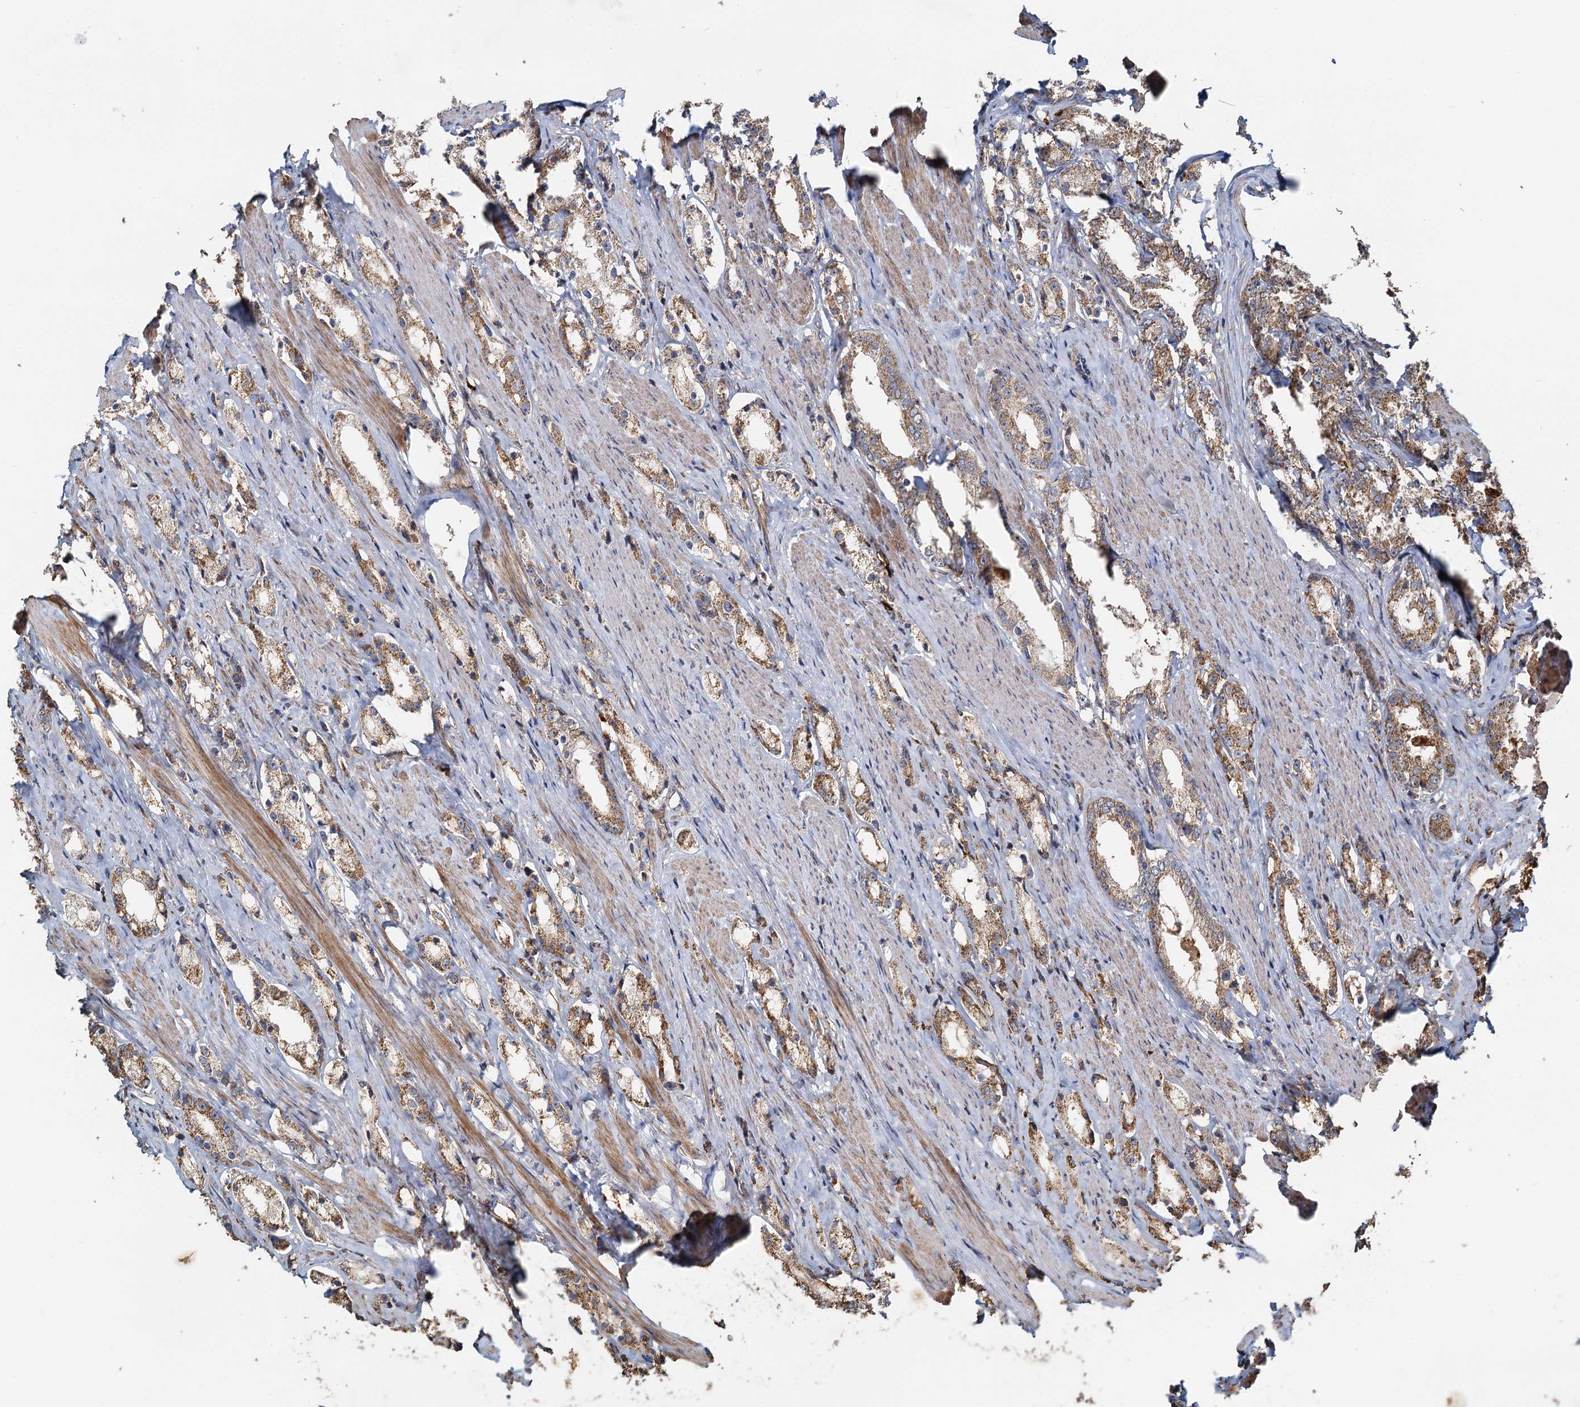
{"staining": {"intensity": "moderate", "quantity": ">75%", "location": "cytoplasmic/membranous"}, "tissue": "prostate cancer", "cell_type": "Tumor cells", "image_type": "cancer", "snomed": [{"axis": "morphology", "description": "Adenocarcinoma, High grade"}, {"axis": "topography", "description": "Prostate"}], "caption": "Human prostate adenocarcinoma (high-grade) stained with a brown dye shows moderate cytoplasmic/membranous positive staining in about >75% of tumor cells.", "gene": "SDS", "patient": {"sex": "male", "age": 66}}